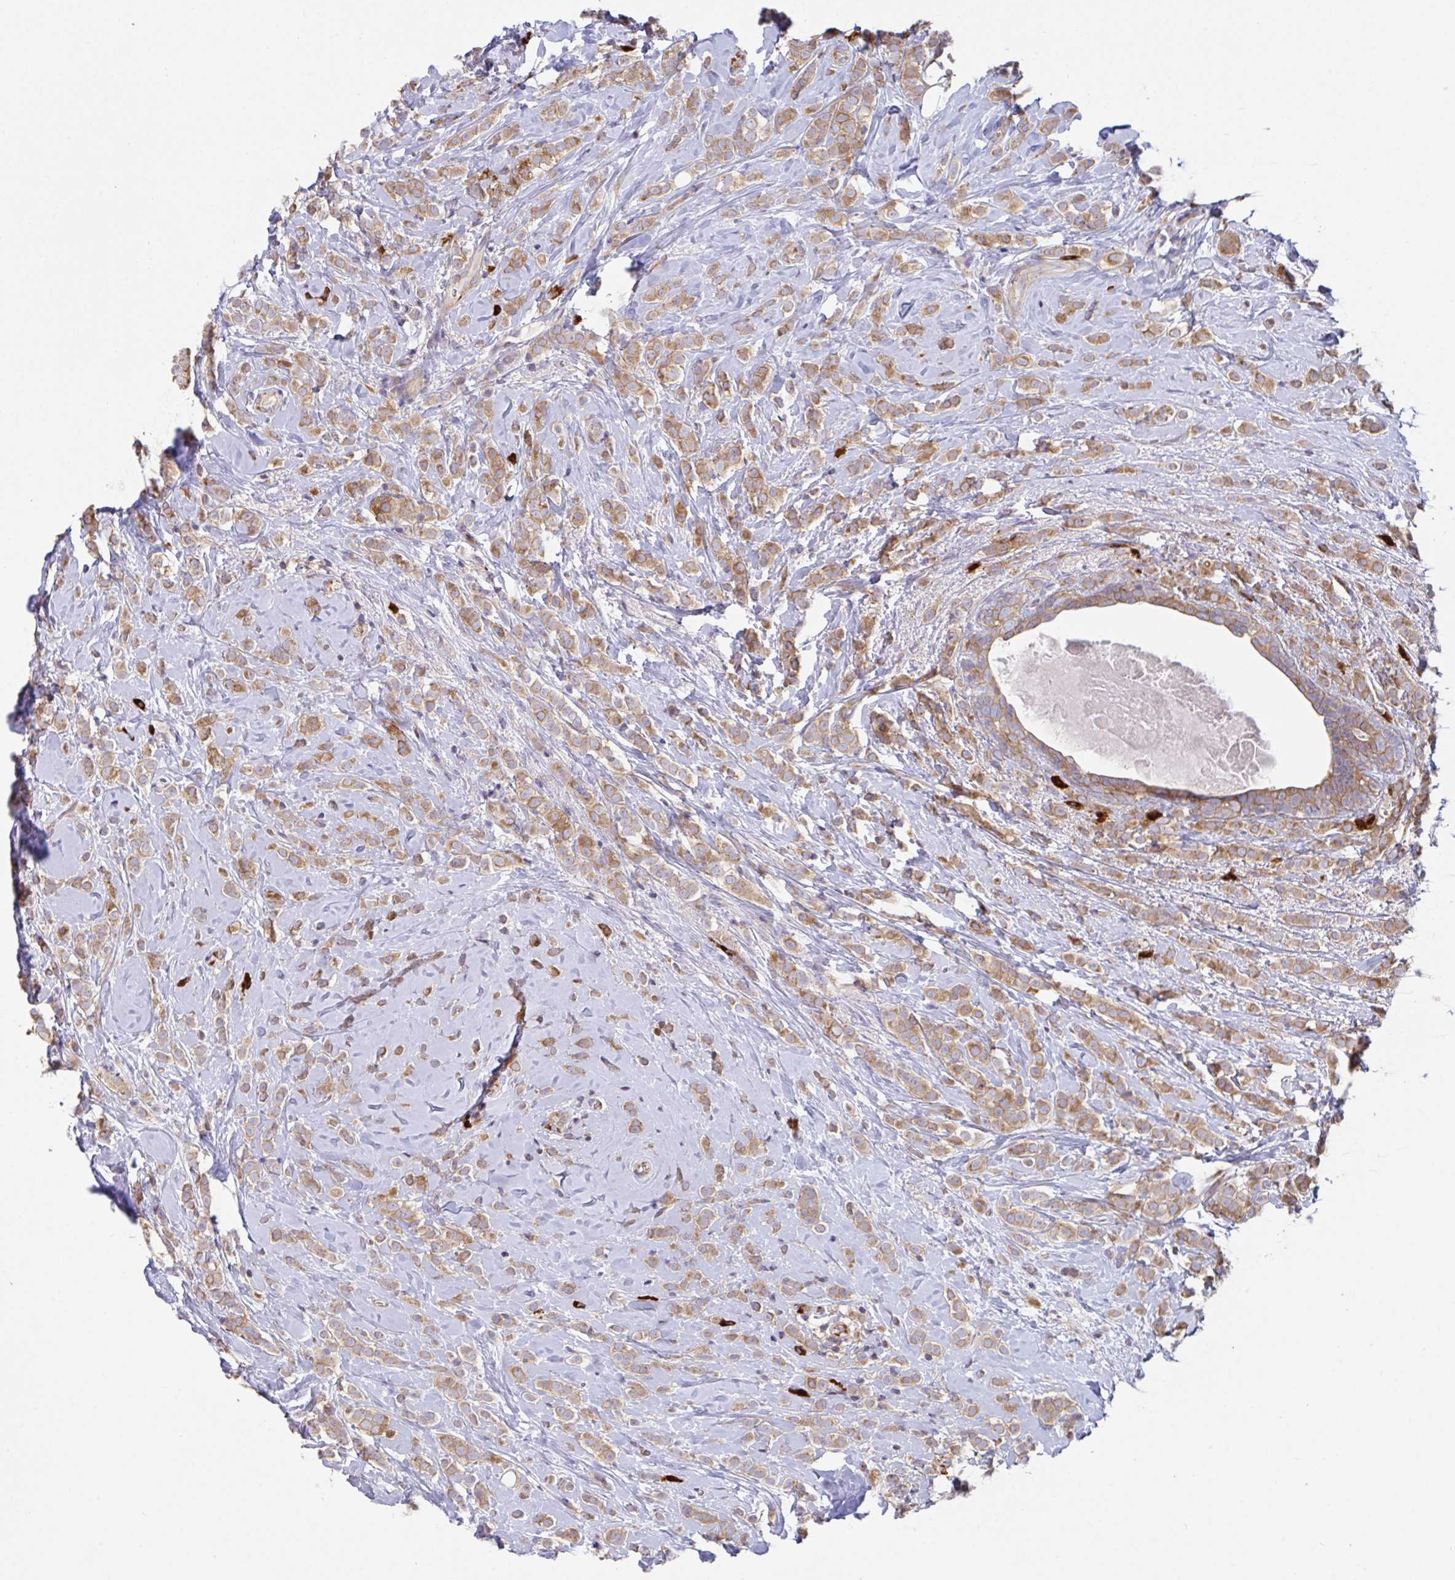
{"staining": {"intensity": "moderate", "quantity": ">75%", "location": "cytoplasmic/membranous"}, "tissue": "breast cancer", "cell_type": "Tumor cells", "image_type": "cancer", "snomed": [{"axis": "morphology", "description": "Lobular carcinoma"}, {"axis": "topography", "description": "Breast"}], "caption": "An image showing moderate cytoplasmic/membranous positivity in approximately >75% of tumor cells in lobular carcinoma (breast), as visualized by brown immunohistochemical staining.", "gene": "YARS2", "patient": {"sex": "female", "age": 49}}